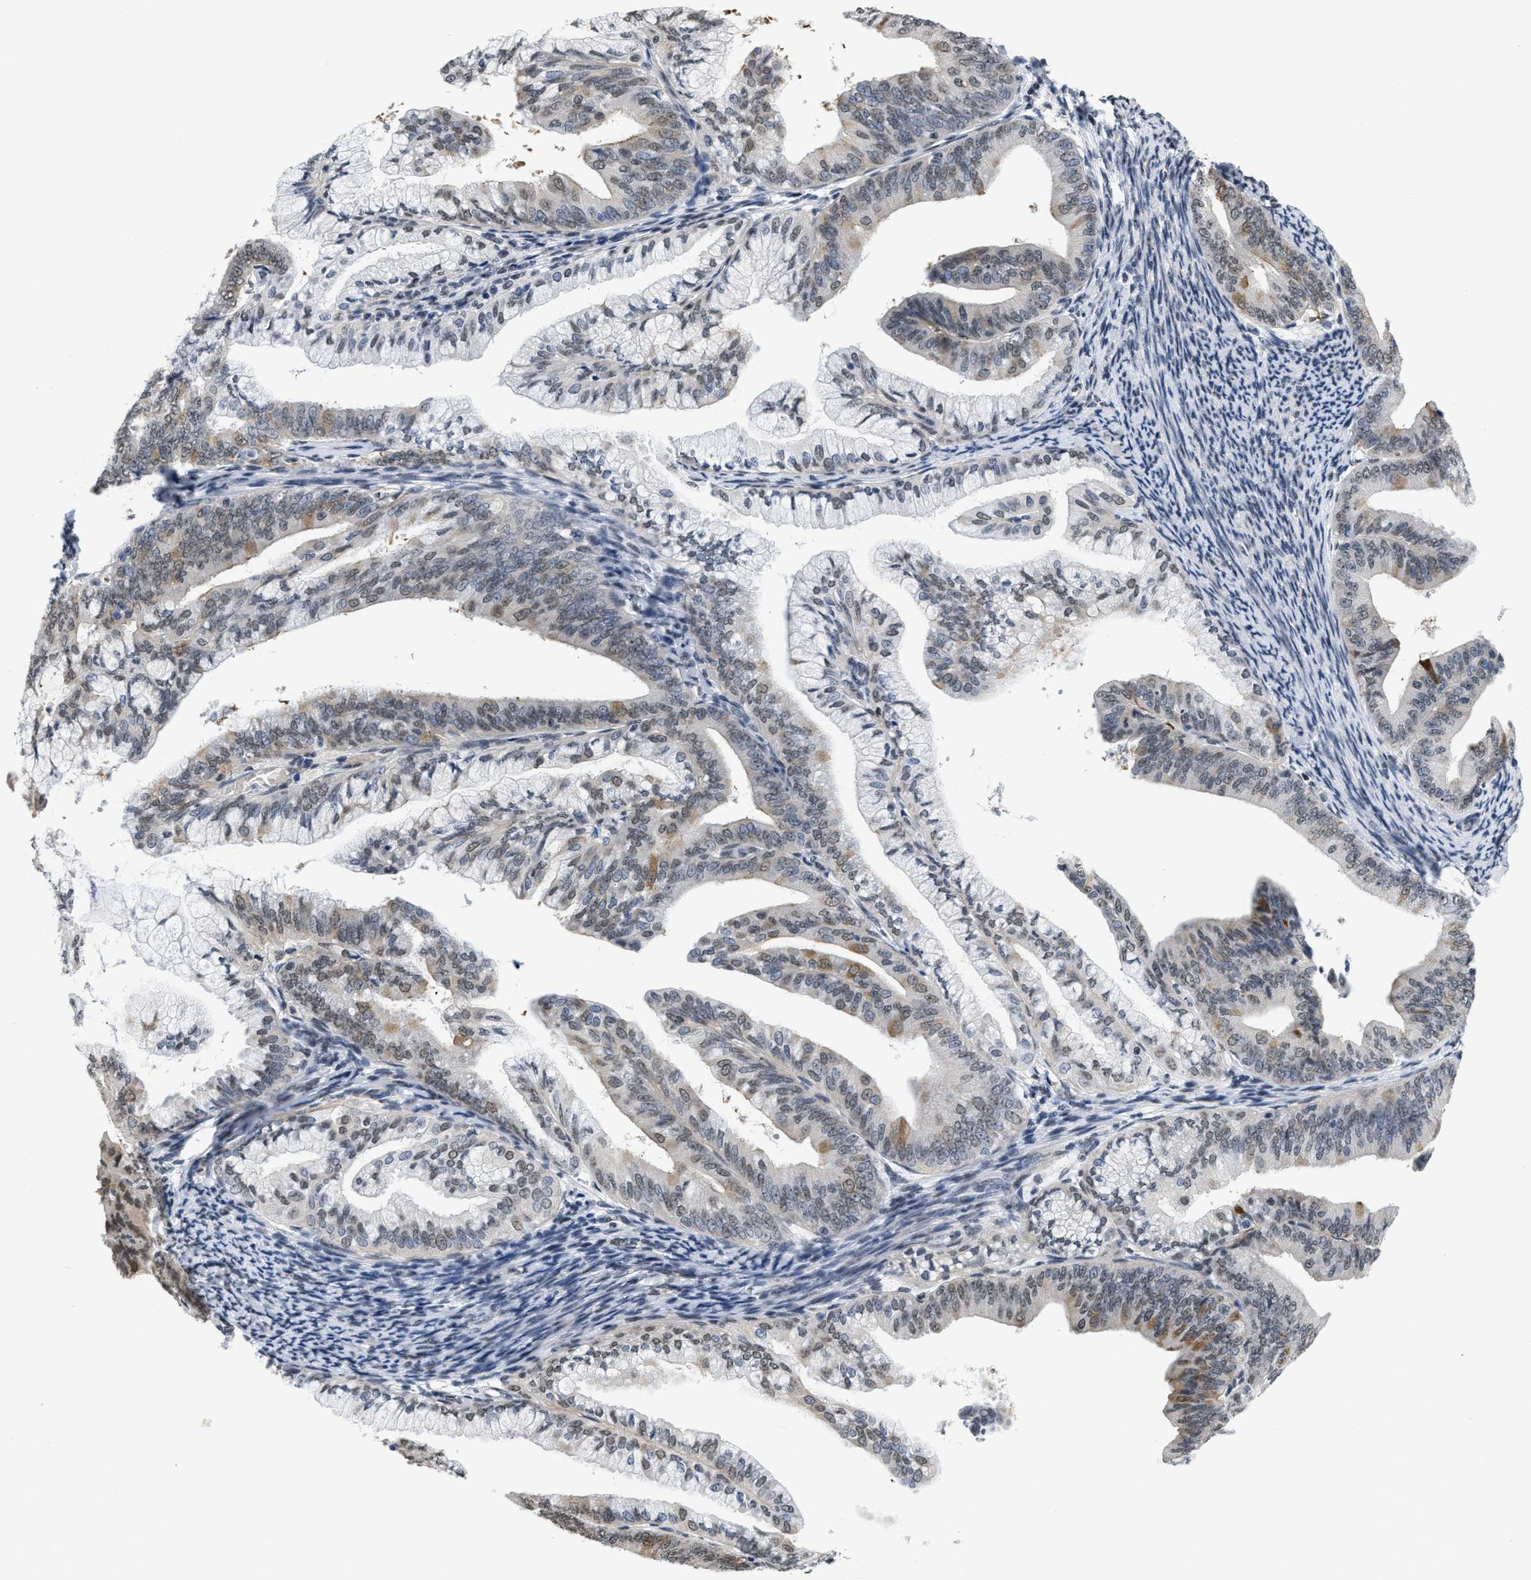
{"staining": {"intensity": "weak", "quantity": "25%-75%", "location": "cytoplasmic/membranous,nuclear"}, "tissue": "endometrial cancer", "cell_type": "Tumor cells", "image_type": "cancer", "snomed": [{"axis": "morphology", "description": "Adenocarcinoma, NOS"}, {"axis": "topography", "description": "Endometrium"}], "caption": "Immunohistochemistry (IHC) (DAB (3,3'-diaminobenzidine)) staining of endometrial adenocarcinoma demonstrates weak cytoplasmic/membranous and nuclear protein positivity in about 25%-75% of tumor cells.", "gene": "RAF1", "patient": {"sex": "female", "age": 63}}